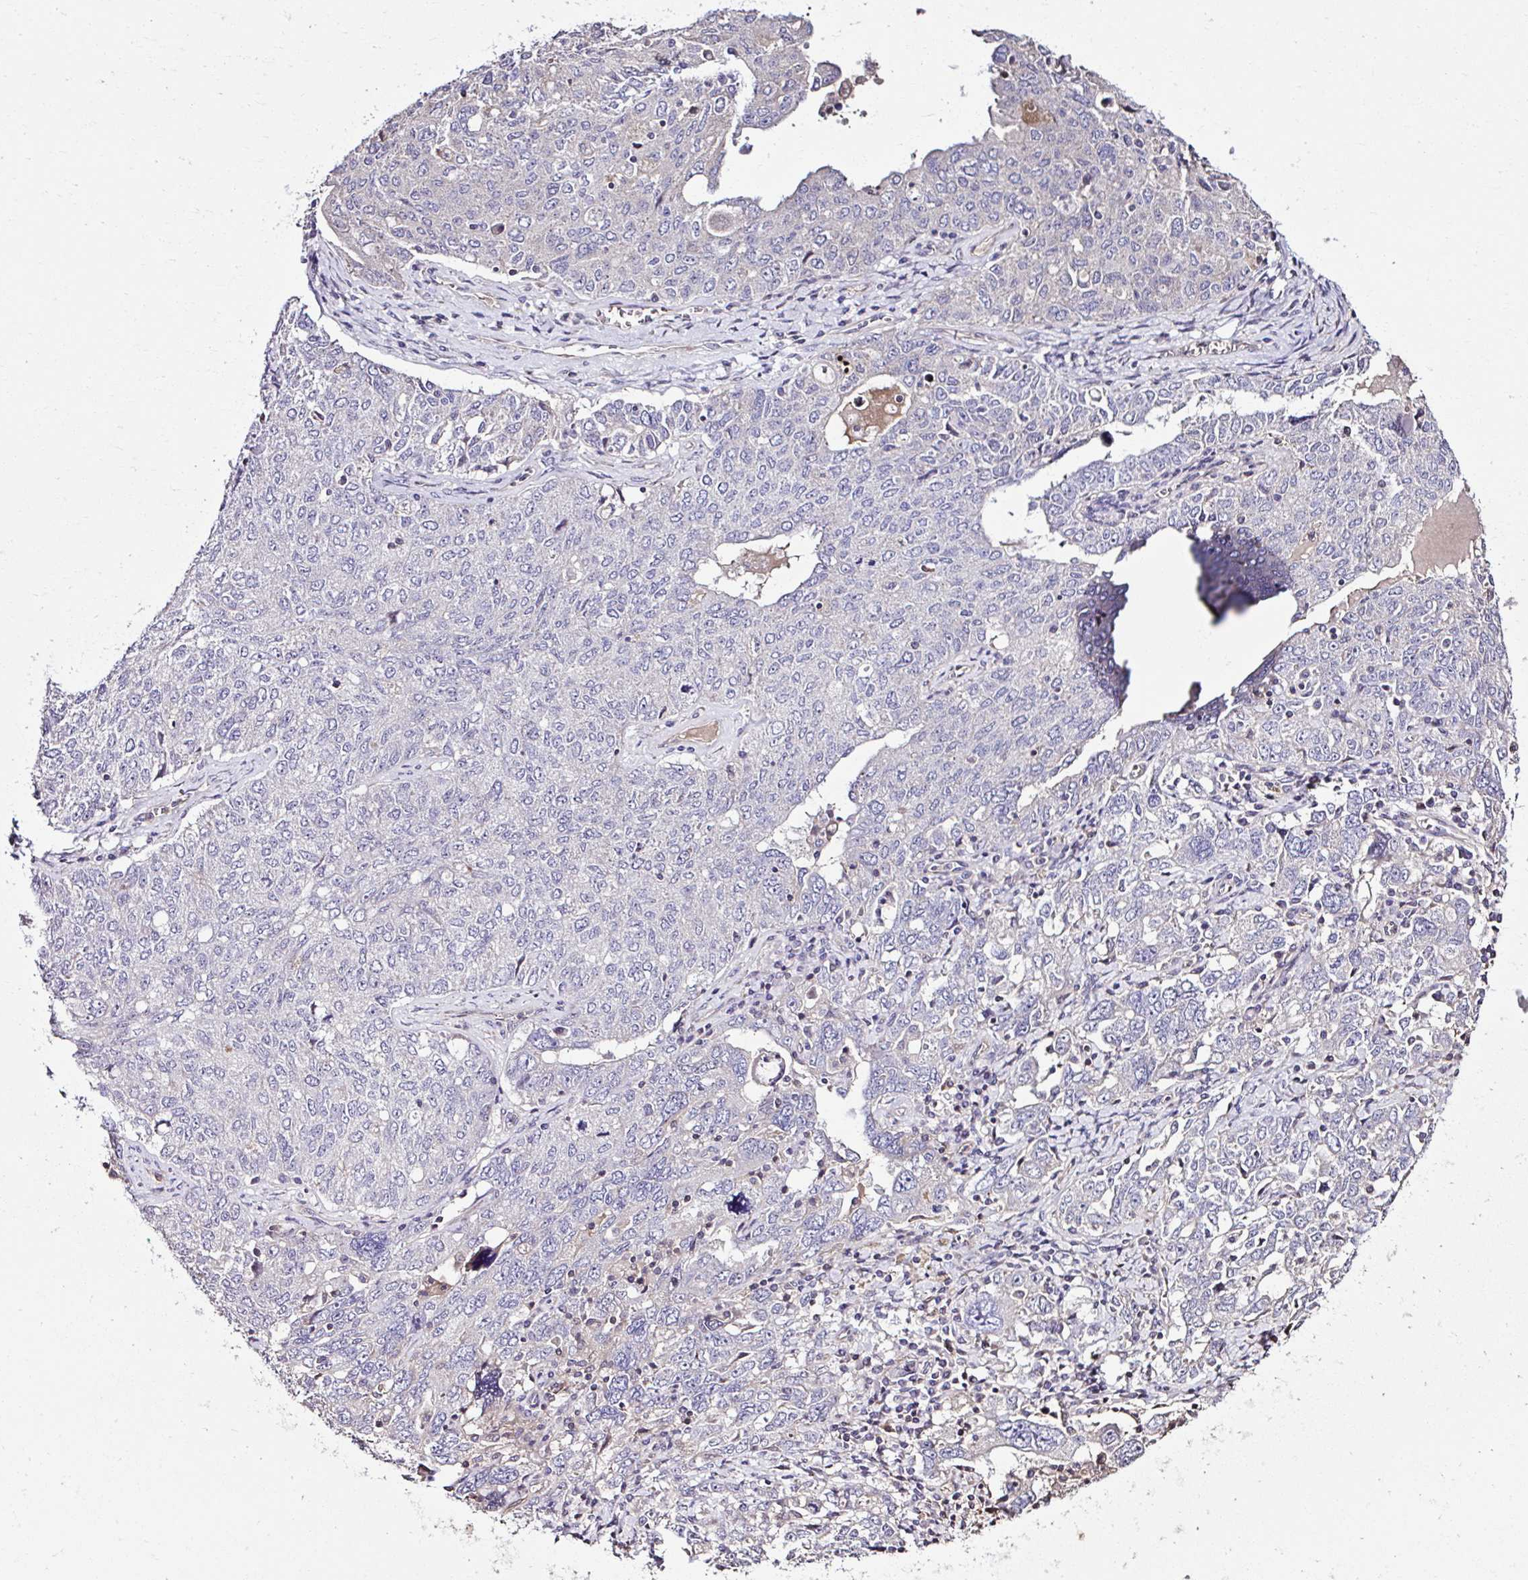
{"staining": {"intensity": "negative", "quantity": "none", "location": "none"}, "tissue": "ovarian cancer", "cell_type": "Tumor cells", "image_type": "cancer", "snomed": [{"axis": "morphology", "description": "Carcinoma, endometroid"}, {"axis": "topography", "description": "Ovary"}], "caption": "A histopathology image of endometroid carcinoma (ovarian) stained for a protein shows no brown staining in tumor cells. The staining is performed using DAB (3,3'-diaminobenzidine) brown chromogen with nuclei counter-stained in using hematoxylin.", "gene": "CCDC85C", "patient": {"sex": "female", "age": 62}}